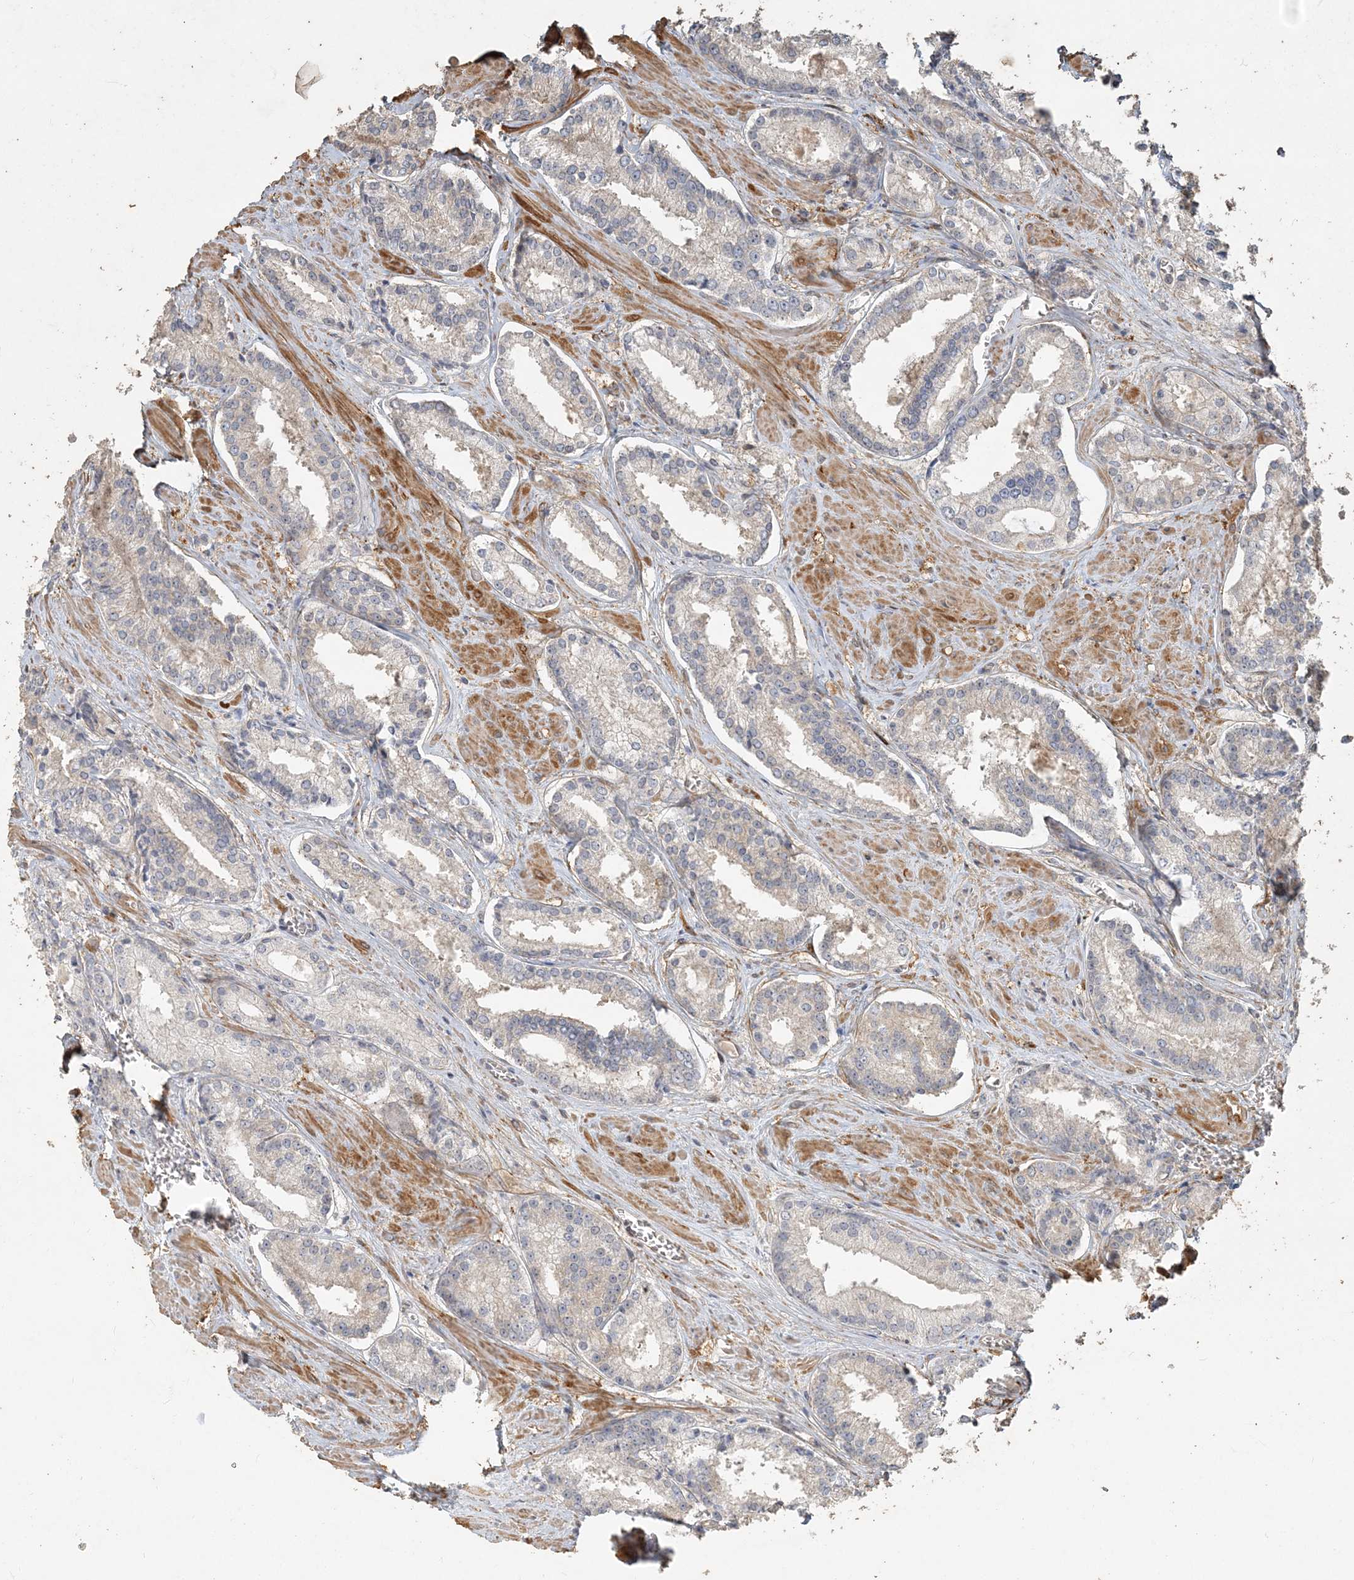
{"staining": {"intensity": "weak", "quantity": "<25%", "location": "cytoplasmic/membranous"}, "tissue": "prostate cancer", "cell_type": "Tumor cells", "image_type": "cancer", "snomed": [{"axis": "morphology", "description": "Adenocarcinoma, Low grade"}, {"axis": "topography", "description": "Prostate"}], "caption": "Tumor cells show no significant protein staining in adenocarcinoma (low-grade) (prostate).", "gene": "RNF145", "patient": {"sex": "male", "age": 54}}